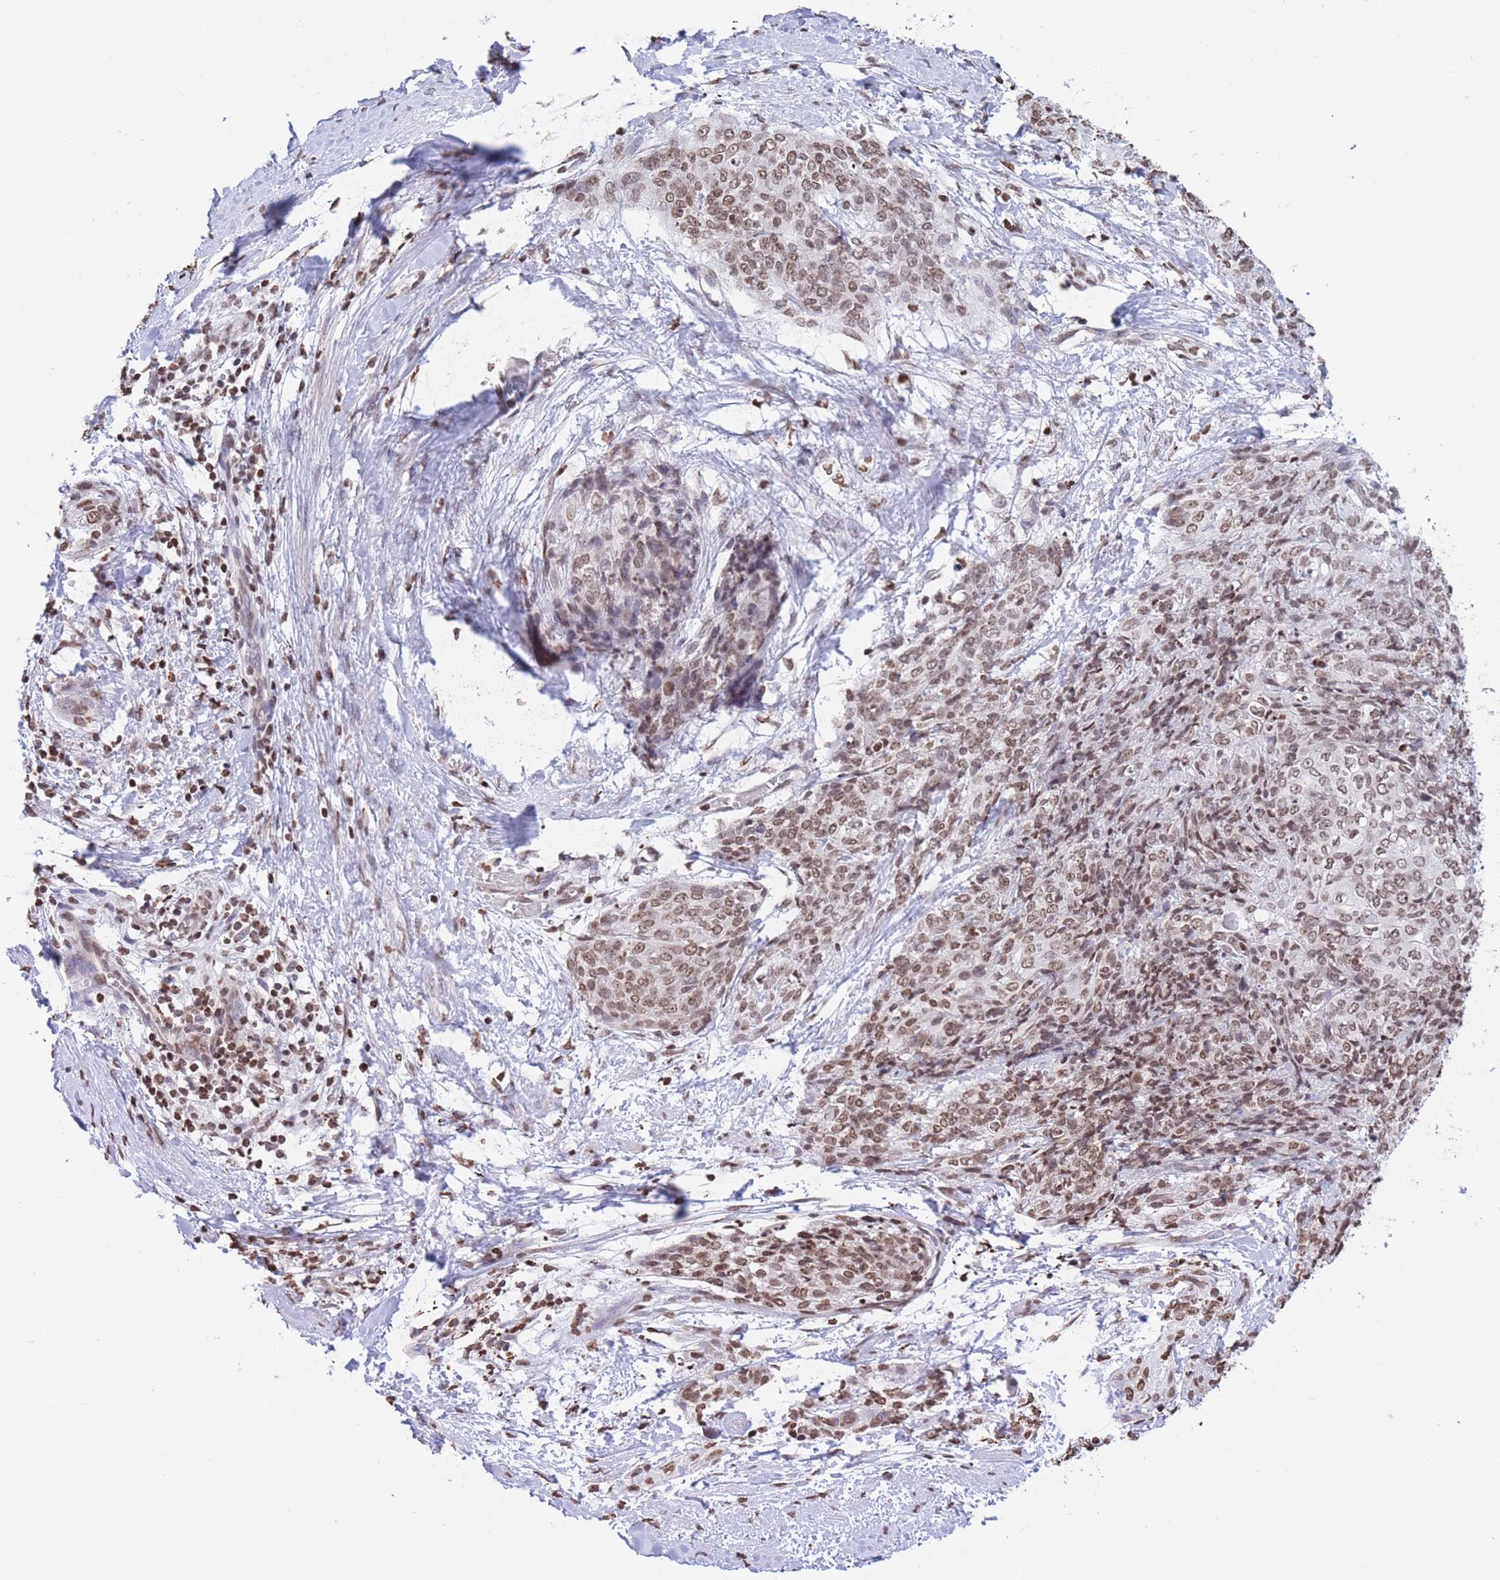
{"staining": {"intensity": "moderate", "quantity": ">75%", "location": "nuclear"}, "tissue": "skin cancer", "cell_type": "Tumor cells", "image_type": "cancer", "snomed": [{"axis": "morphology", "description": "Squamous cell carcinoma, NOS"}, {"axis": "topography", "description": "Skin"}, {"axis": "topography", "description": "Vulva"}], "caption": "Immunohistochemistry (IHC) histopathology image of neoplastic tissue: skin squamous cell carcinoma stained using IHC exhibits medium levels of moderate protein expression localized specifically in the nuclear of tumor cells, appearing as a nuclear brown color.", "gene": "H2BC11", "patient": {"sex": "female", "age": 85}}